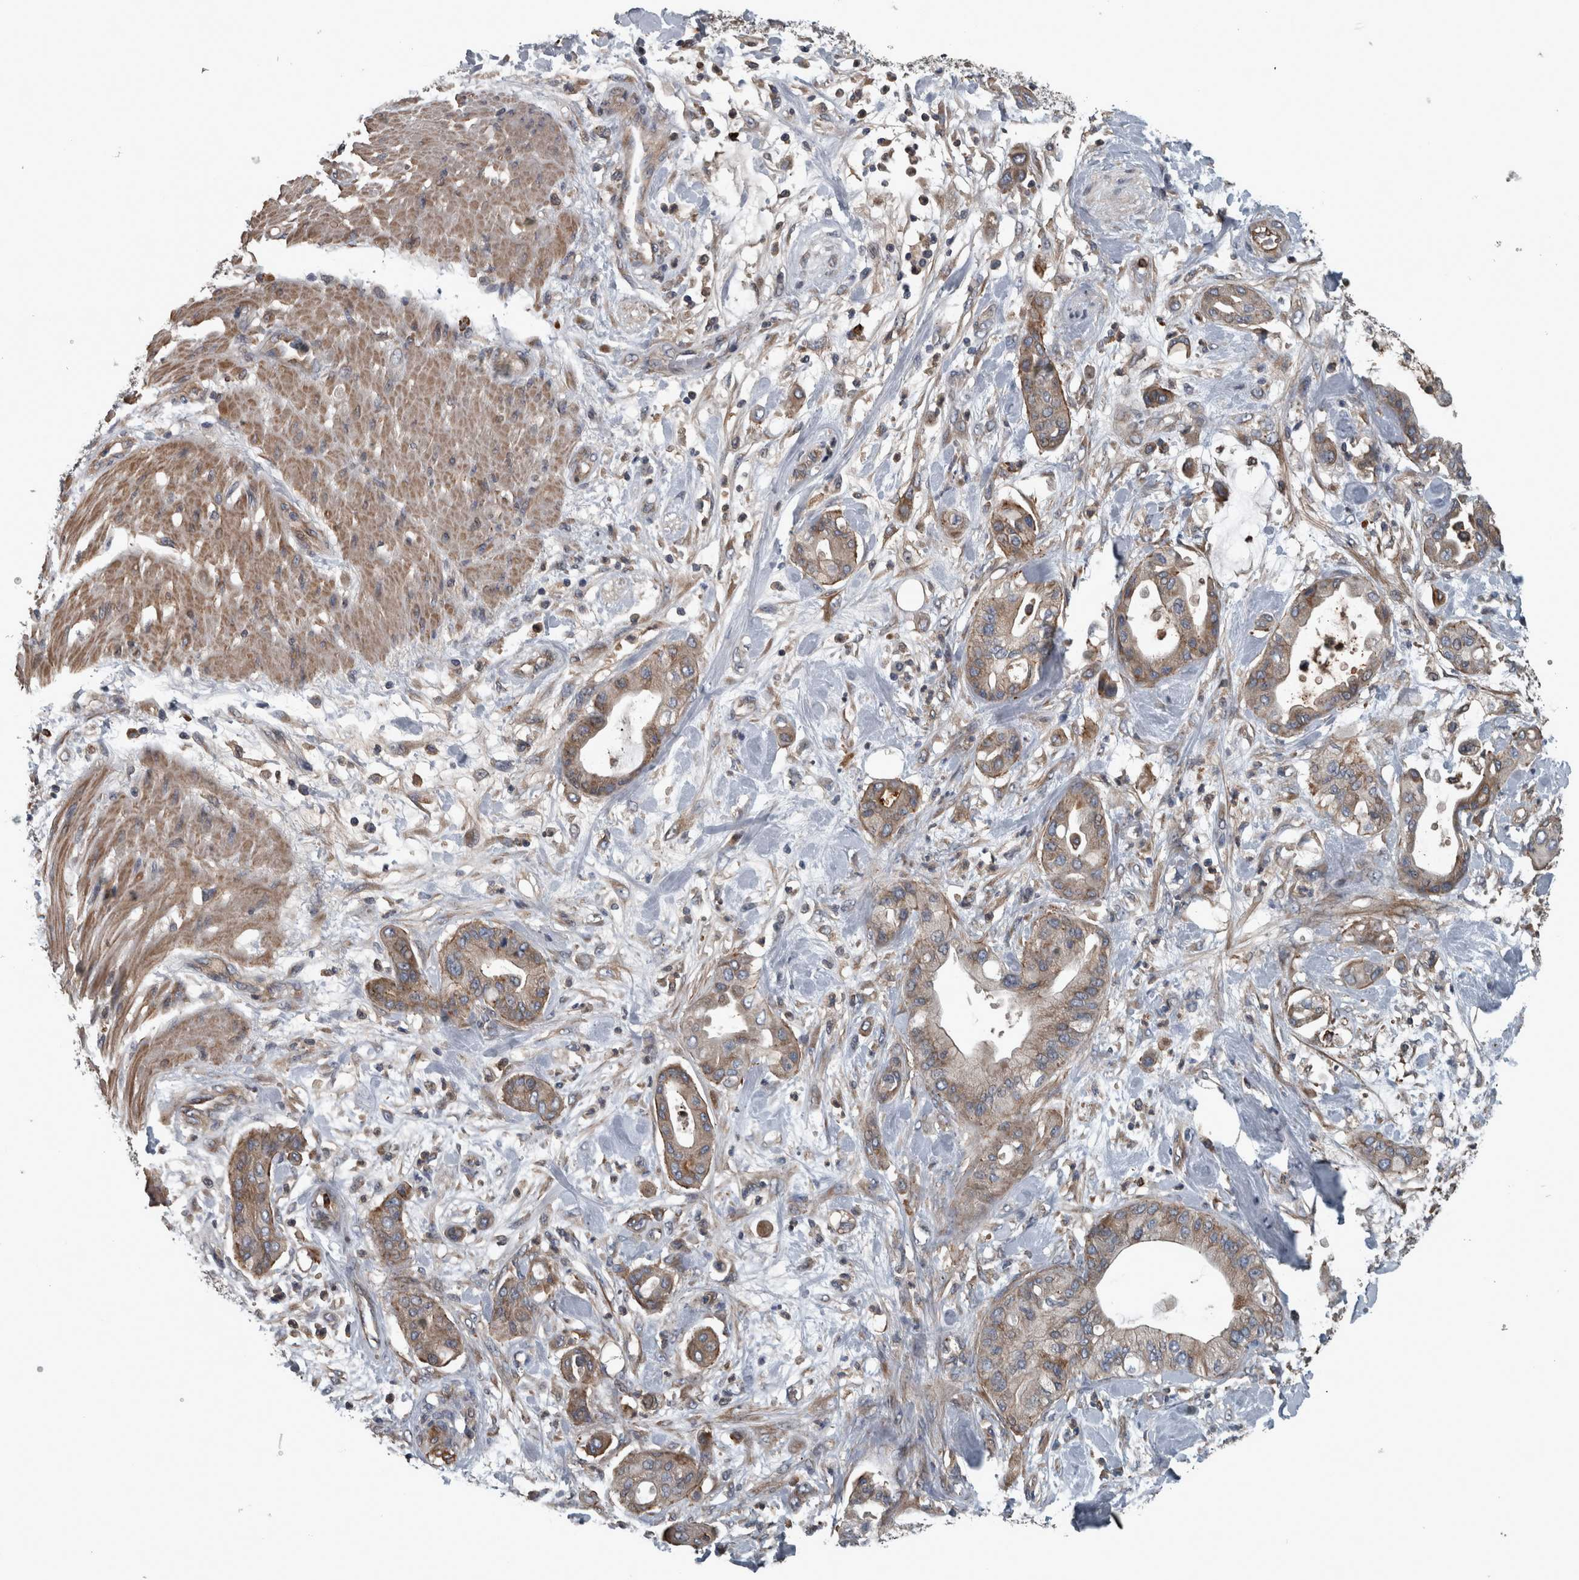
{"staining": {"intensity": "weak", "quantity": ">75%", "location": "cytoplasmic/membranous"}, "tissue": "pancreatic cancer", "cell_type": "Tumor cells", "image_type": "cancer", "snomed": [{"axis": "morphology", "description": "Adenocarcinoma, NOS"}, {"axis": "morphology", "description": "Adenocarcinoma, metastatic, NOS"}, {"axis": "topography", "description": "Lymph node"}, {"axis": "topography", "description": "Pancreas"}, {"axis": "topography", "description": "Duodenum"}], "caption": "Pancreatic cancer (adenocarcinoma) tissue shows weak cytoplasmic/membranous expression in about >75% of tumor cells", "gene": "EXOC8", "patient": {"sex": "female", "age": 64}}